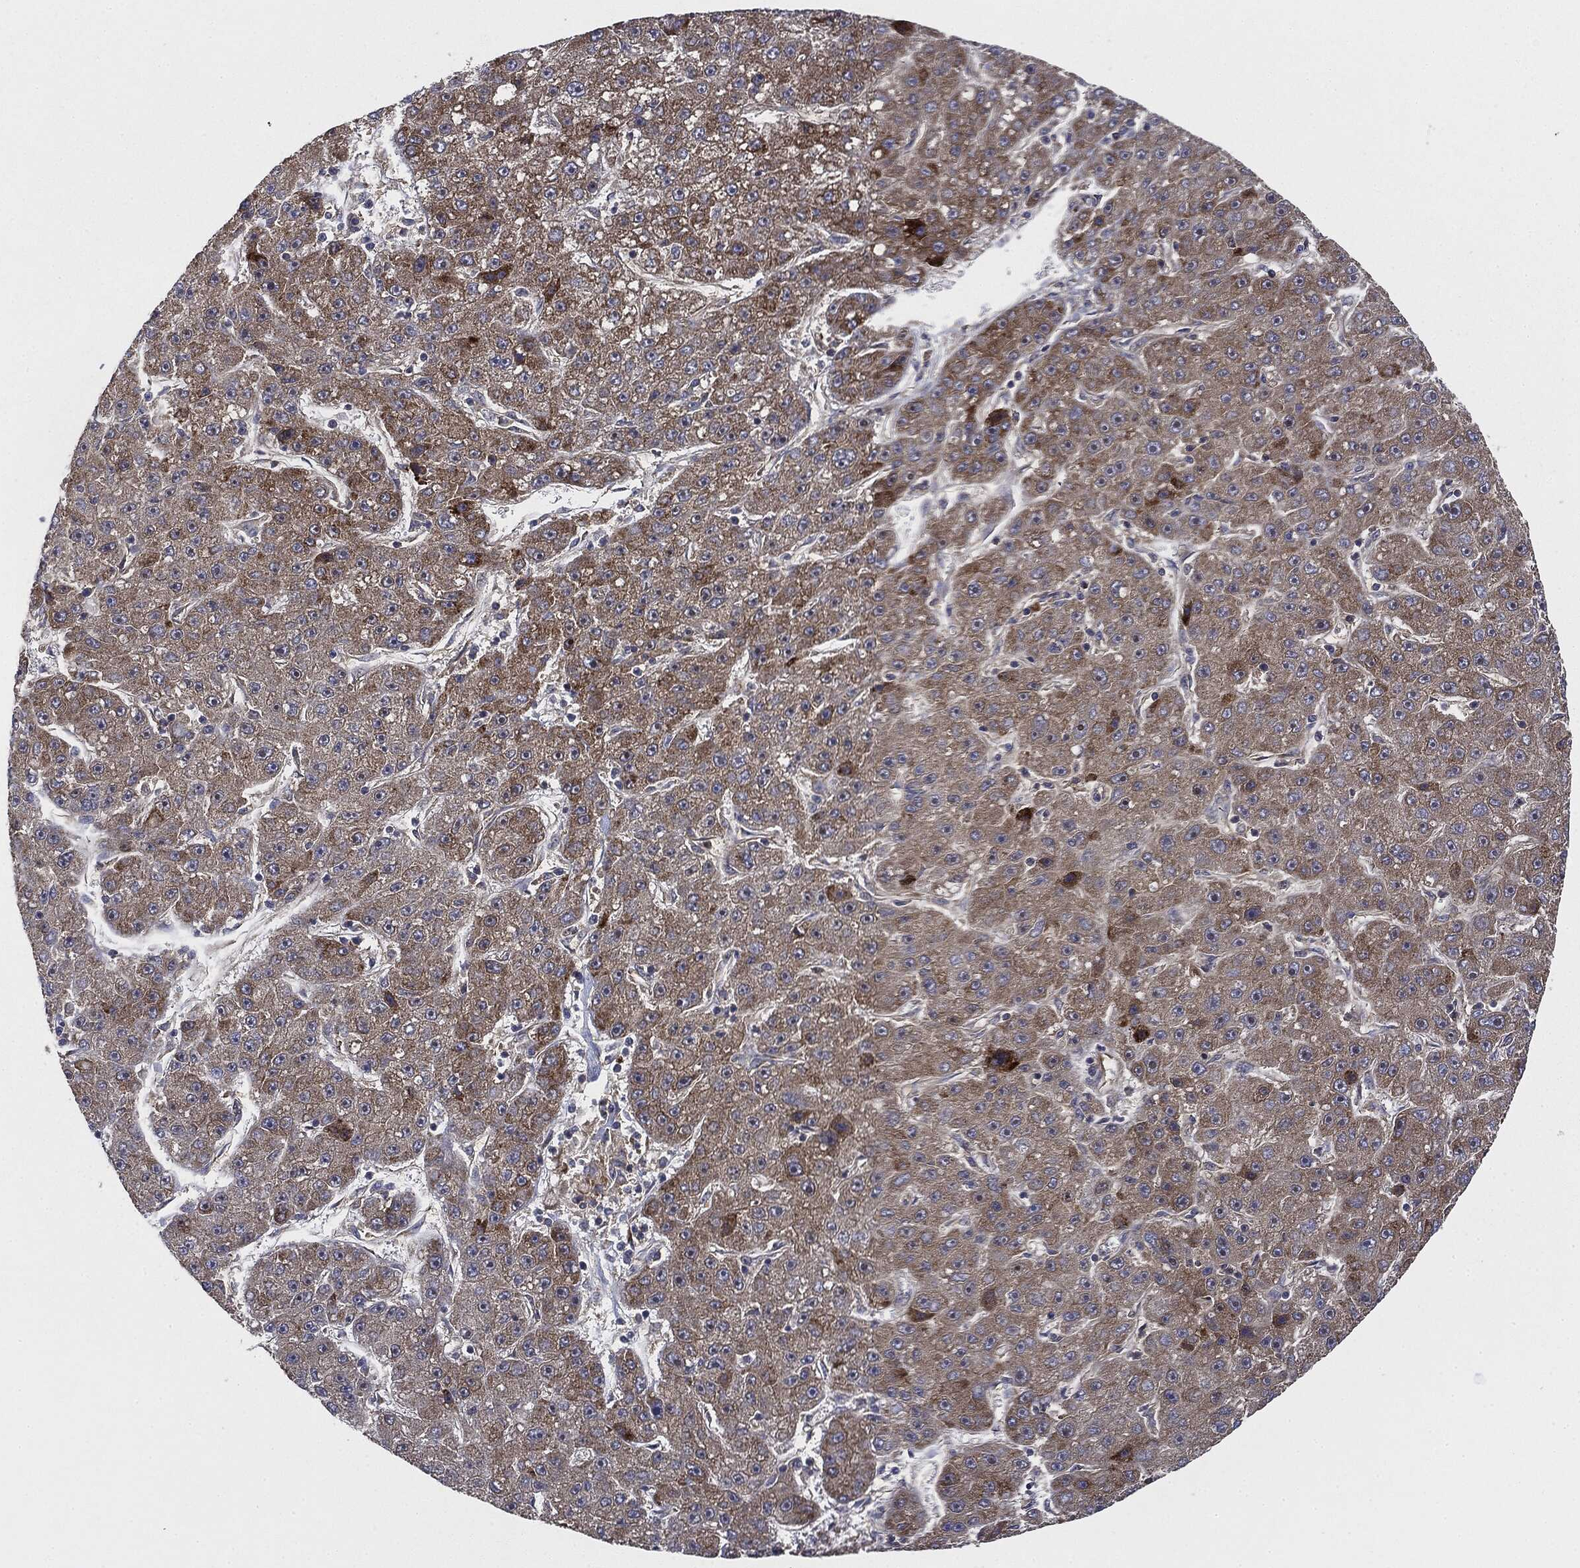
{"staining": {"intensity": "weak", "quantity": "25%-75%", "location": "cytoplasmic/membranous"}, "tissue": "liver cancer", "cell_type": "Tumor cells", "image_type": "cancer", "snomed": [{"axis": "morphology", "description": "Carcinoma, Hepatocellular, NOS"}, {"axis": "topography", "description": "Liver"}], "caption": "IHC (DAB (3,3'-diaminobenzidine)) staining of human hepatocellular carcinoma (liver) demonstrates weak cytoplasmic/membranous protein positivity in about 25%-75% of tumor cells.", "gene": "EIF2AK2", "patient": {"sex": "male", "age": 67}}